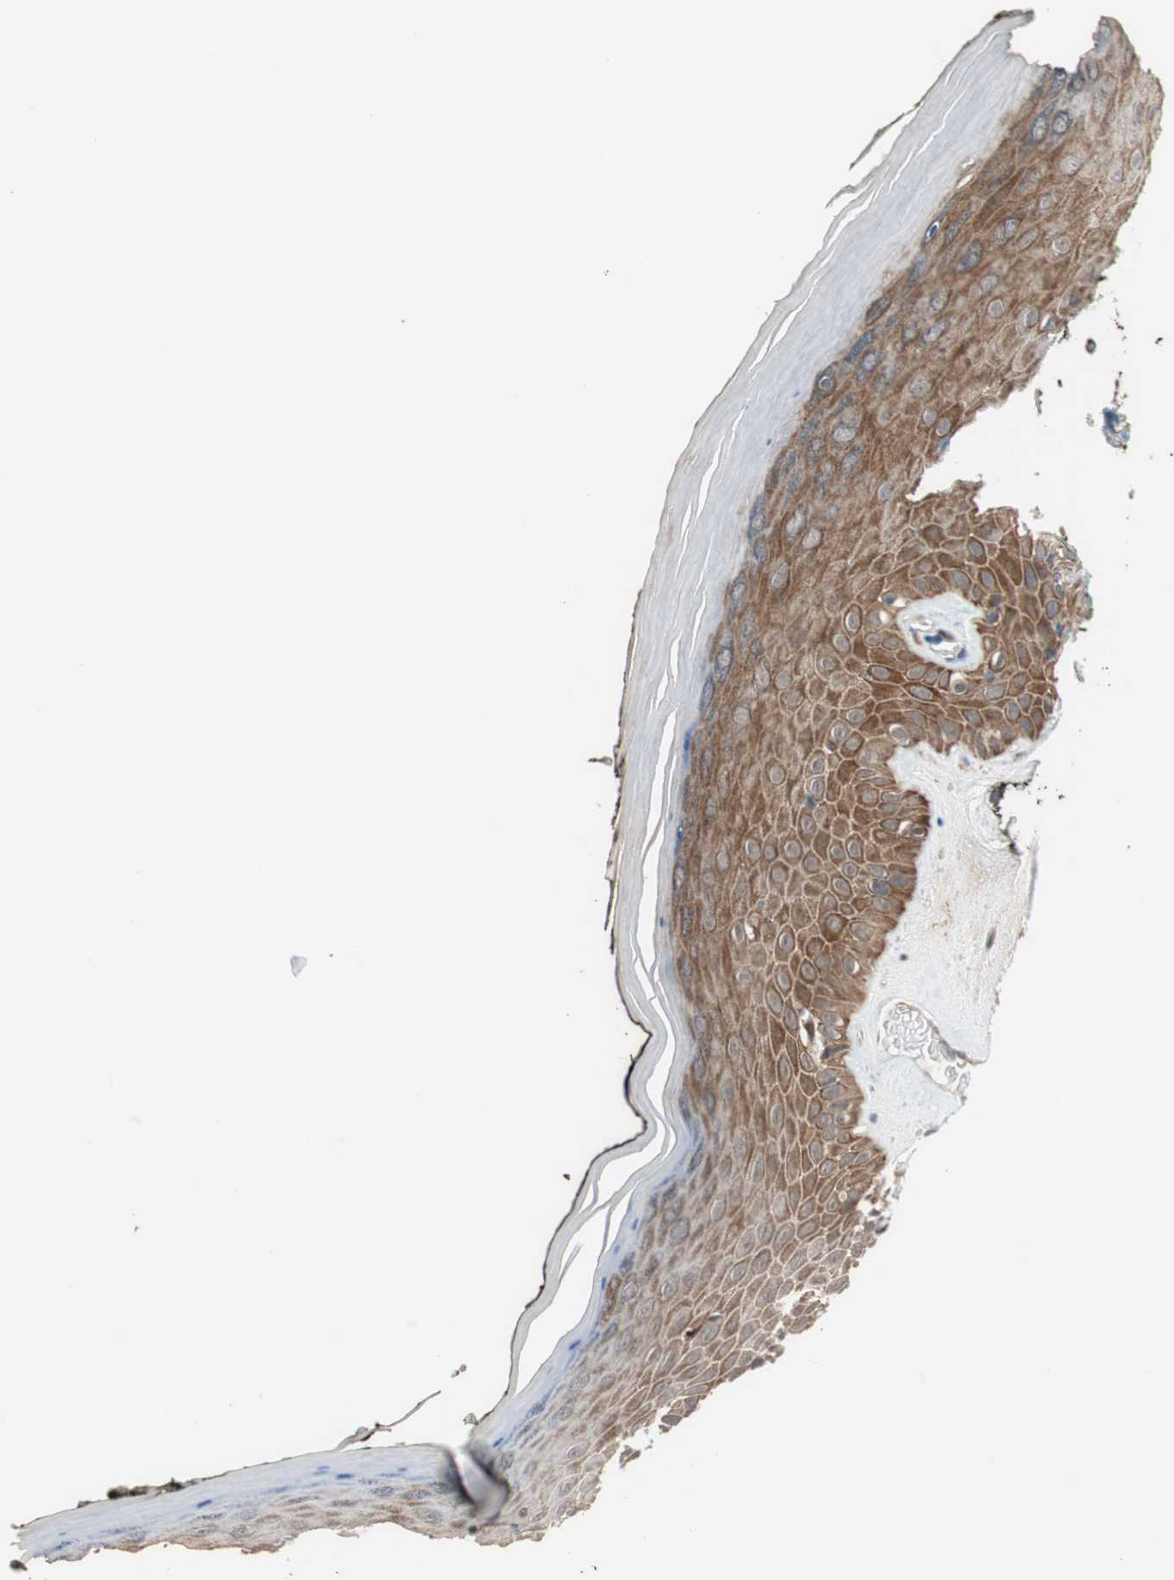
{"staining": {"intensity": "moderate", "quantity": ">75%", "location": "cytoplasmic/membranous"}, "tissue": "skin", "cell_type": "Epidermal cells", "image_type": "normal", "snomed": [{"axis": "morphology", "description": "Normal tissue, NOS"}, {"axis": "morphology", "description": "Inflammation, NOS"}, {"axis": "topography", "description": "Vulva"}], "caption": "Epidermal cells display medium levels of moderate cytoplasmic/membranous positivity in about >75% of cells in benign human skin. (IHC, brightfield microscopy, high magnification).", "gene": "P3R3URF", "patient": {"sex": "female", "age": 84}}